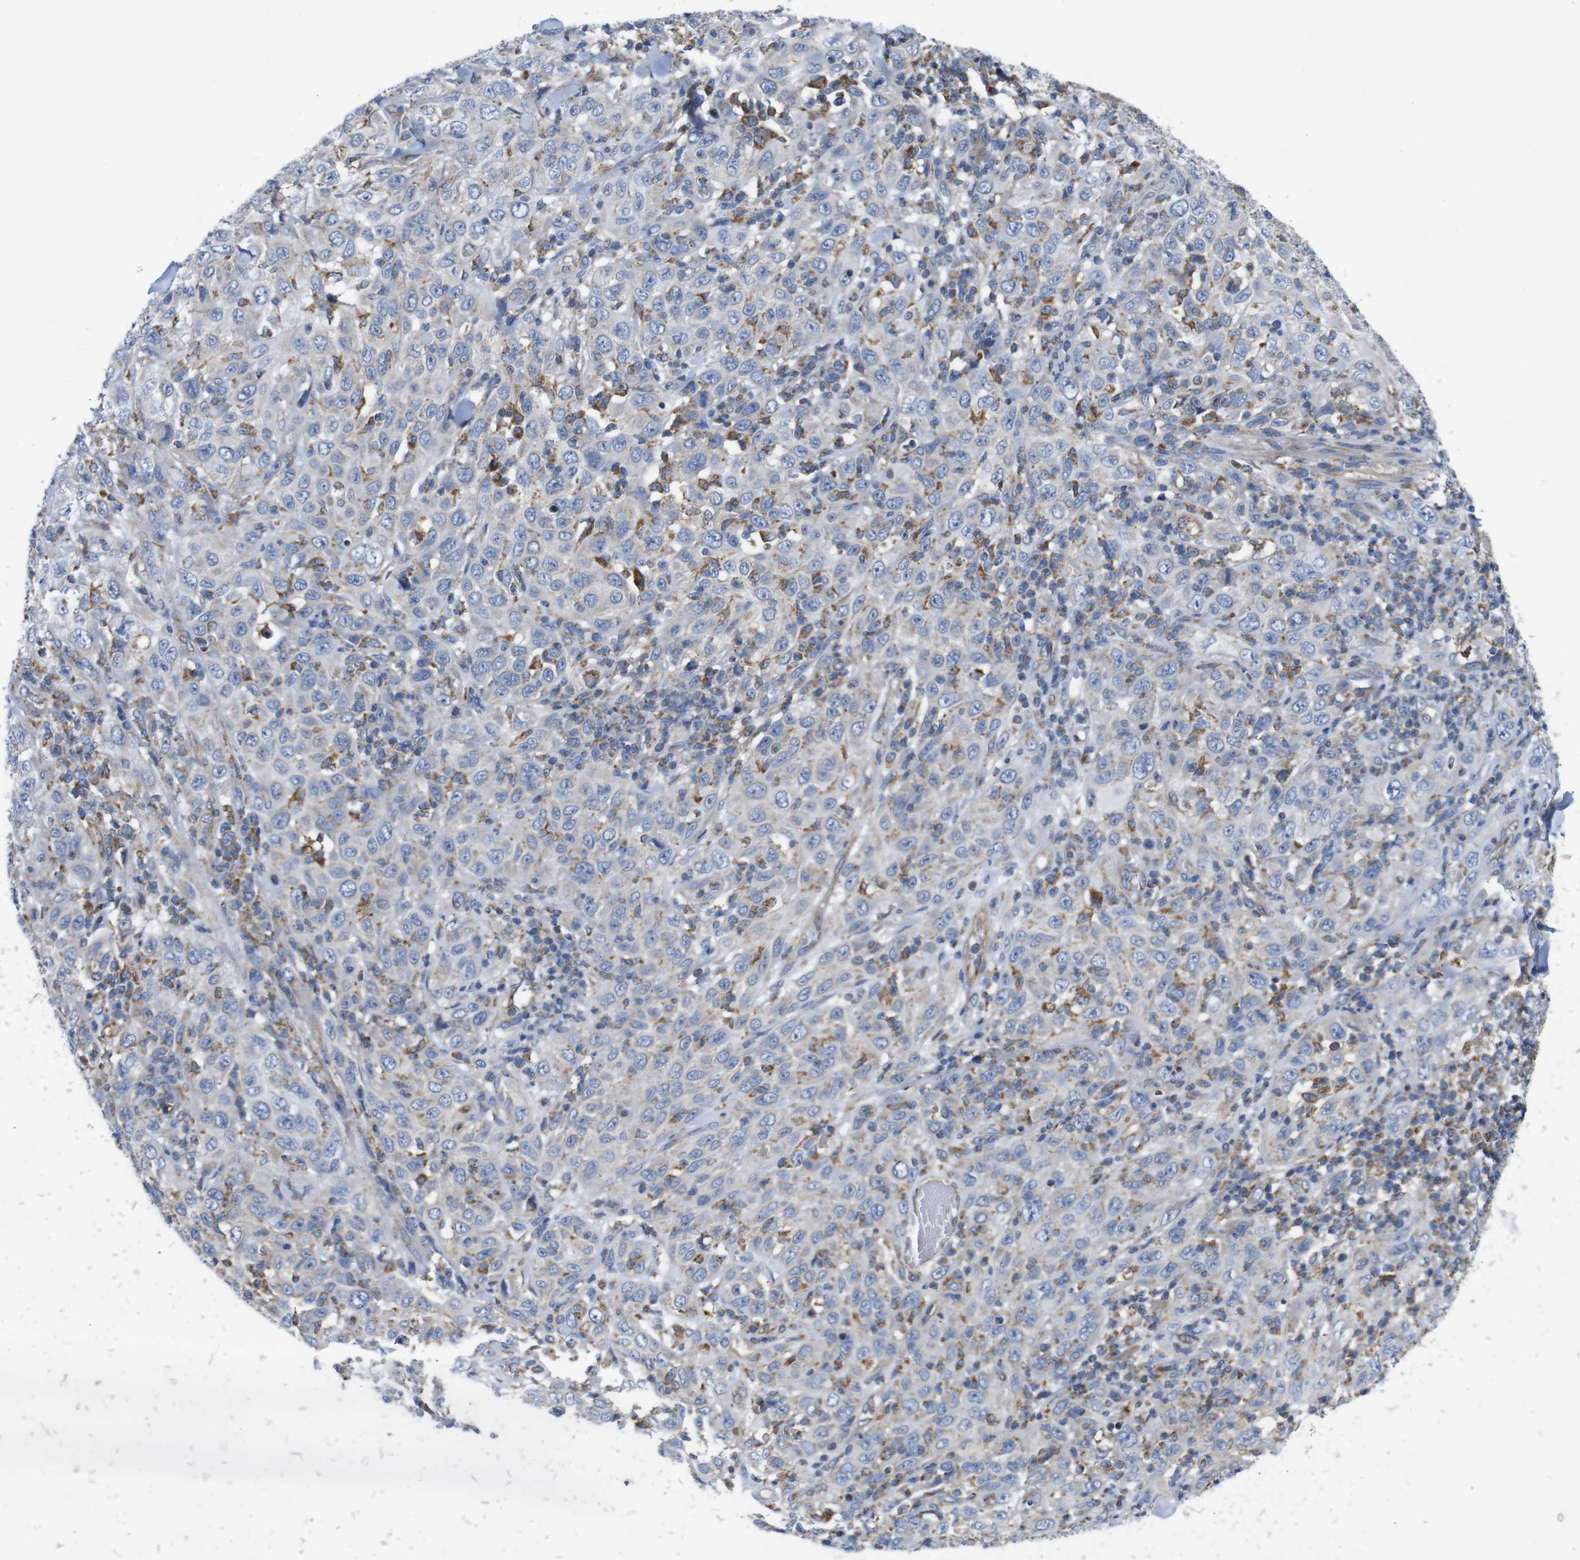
{"staining": {"intensity": "negative", "quantity": "none", "location": "none"}, "tissue": "skin cancer", "cell_type": "Tumor cells", "image_type": "cancer", "snomed": [{"axis": "morphology", "description": "Squamous cell carcinoma, NOS"}, {"axis": "topography", "description": "Skin"}], "caption": "Skin cancer was stained to show a protein in brown. There is no significant positivity in tumor cells.", "gene": "PDCD1LG2", "patient": {"sex": "female", "age": 88}}